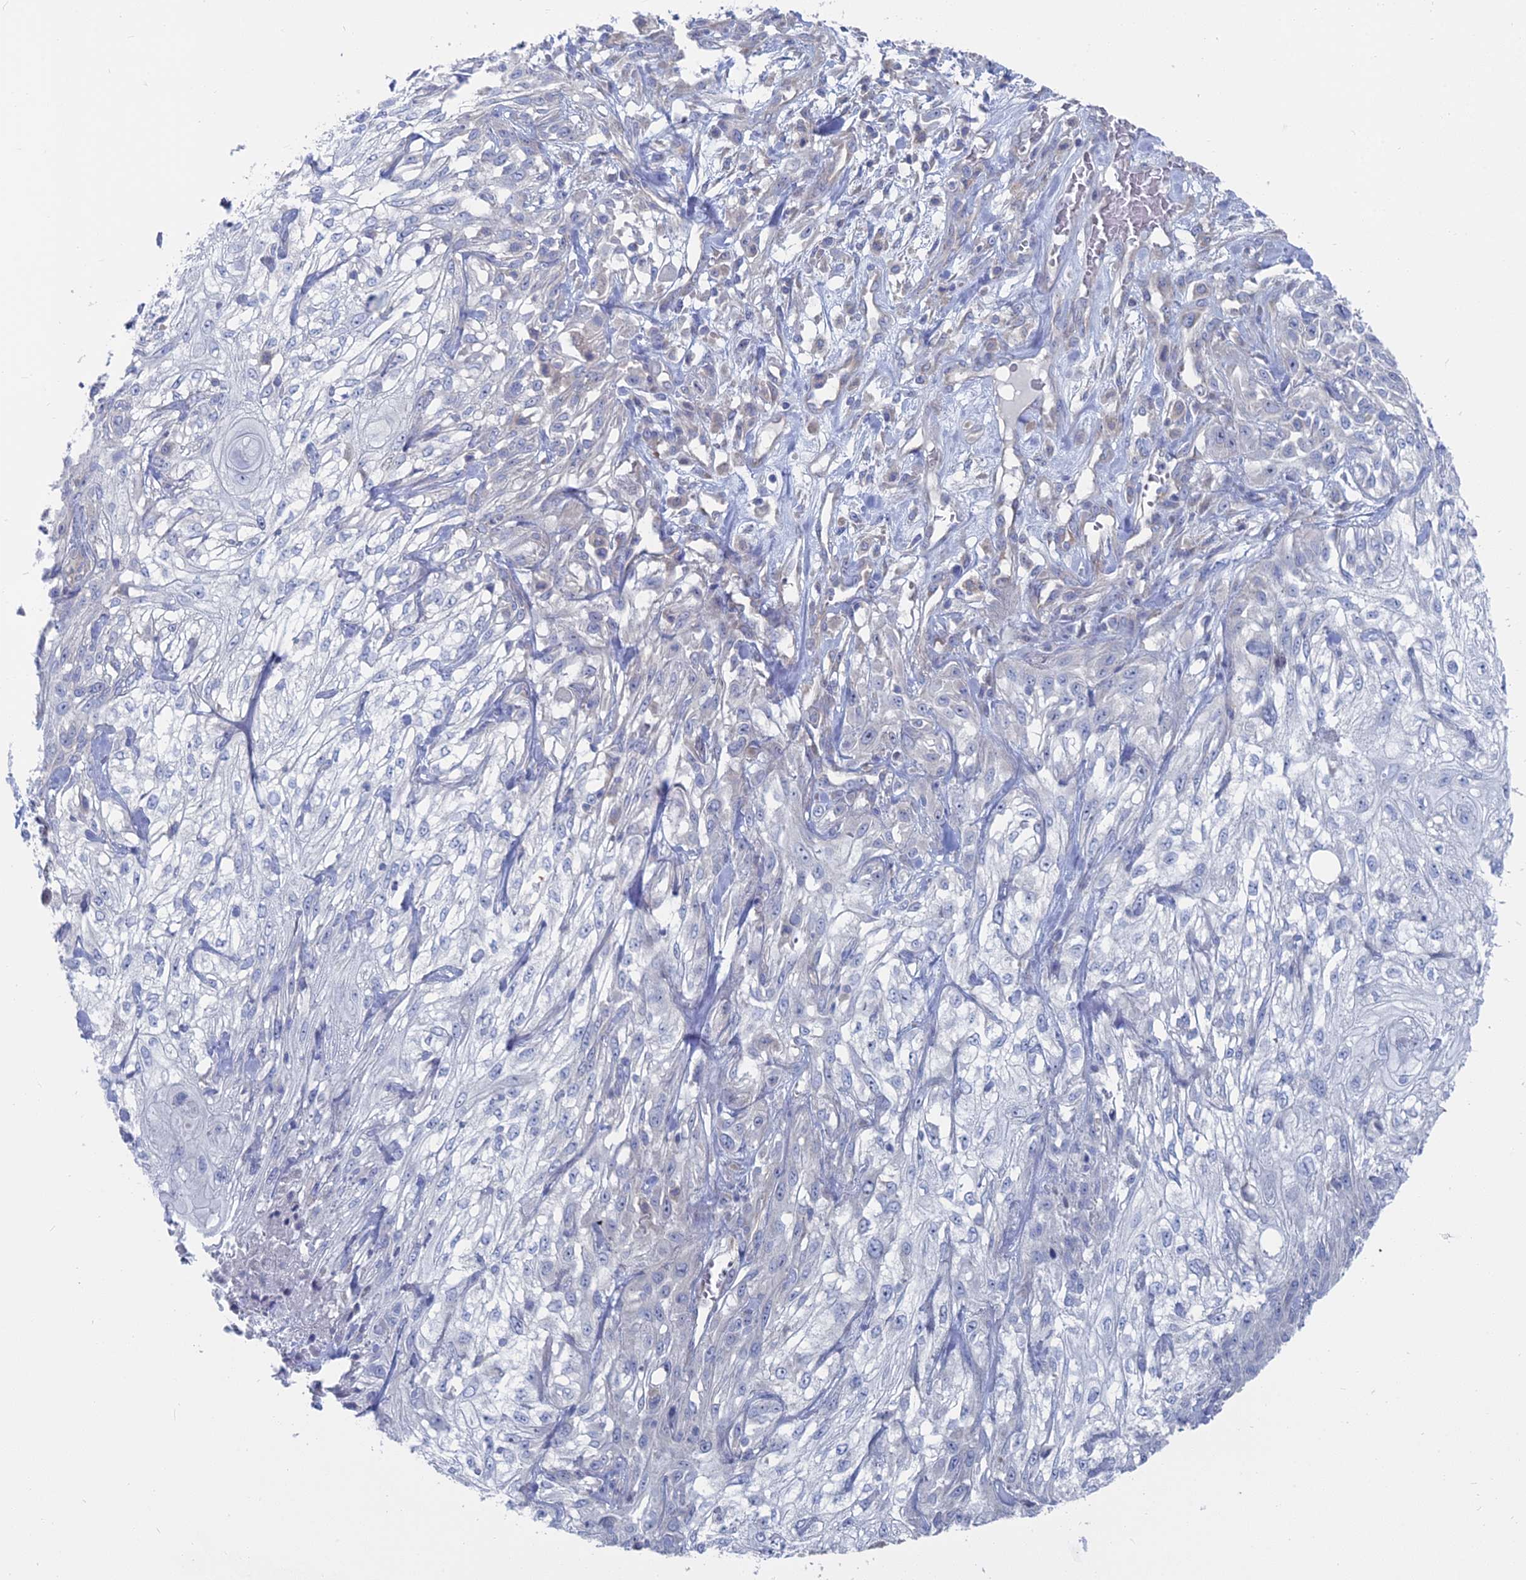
{"staining": {"intensity": "negative", "quantity": "none", "location": "none"}, "tissue": "skin cancer", "cell_type": "Tumor cells", "image_type": "cancer", "snomed": [{"axis": "morphology", "description": "Squamous cell carcinoma, NOS"}, {"axis": "morphology", "description": "Squamous cell carcinoma, metastatic, NOS"}, {"axis": "topography", "description": "Skin"}, {"axis": "topography", "description": "Lymph node"}], "caption": "An immunohistochemistry histopathology image of skin metastatic squamous cell carcinoma is shown. There is no staining in tumor cells of skin metastatic squamous cell carcinoma.", "gene": "CCDC149", "patient": {"sex": "male", "age": 75}}